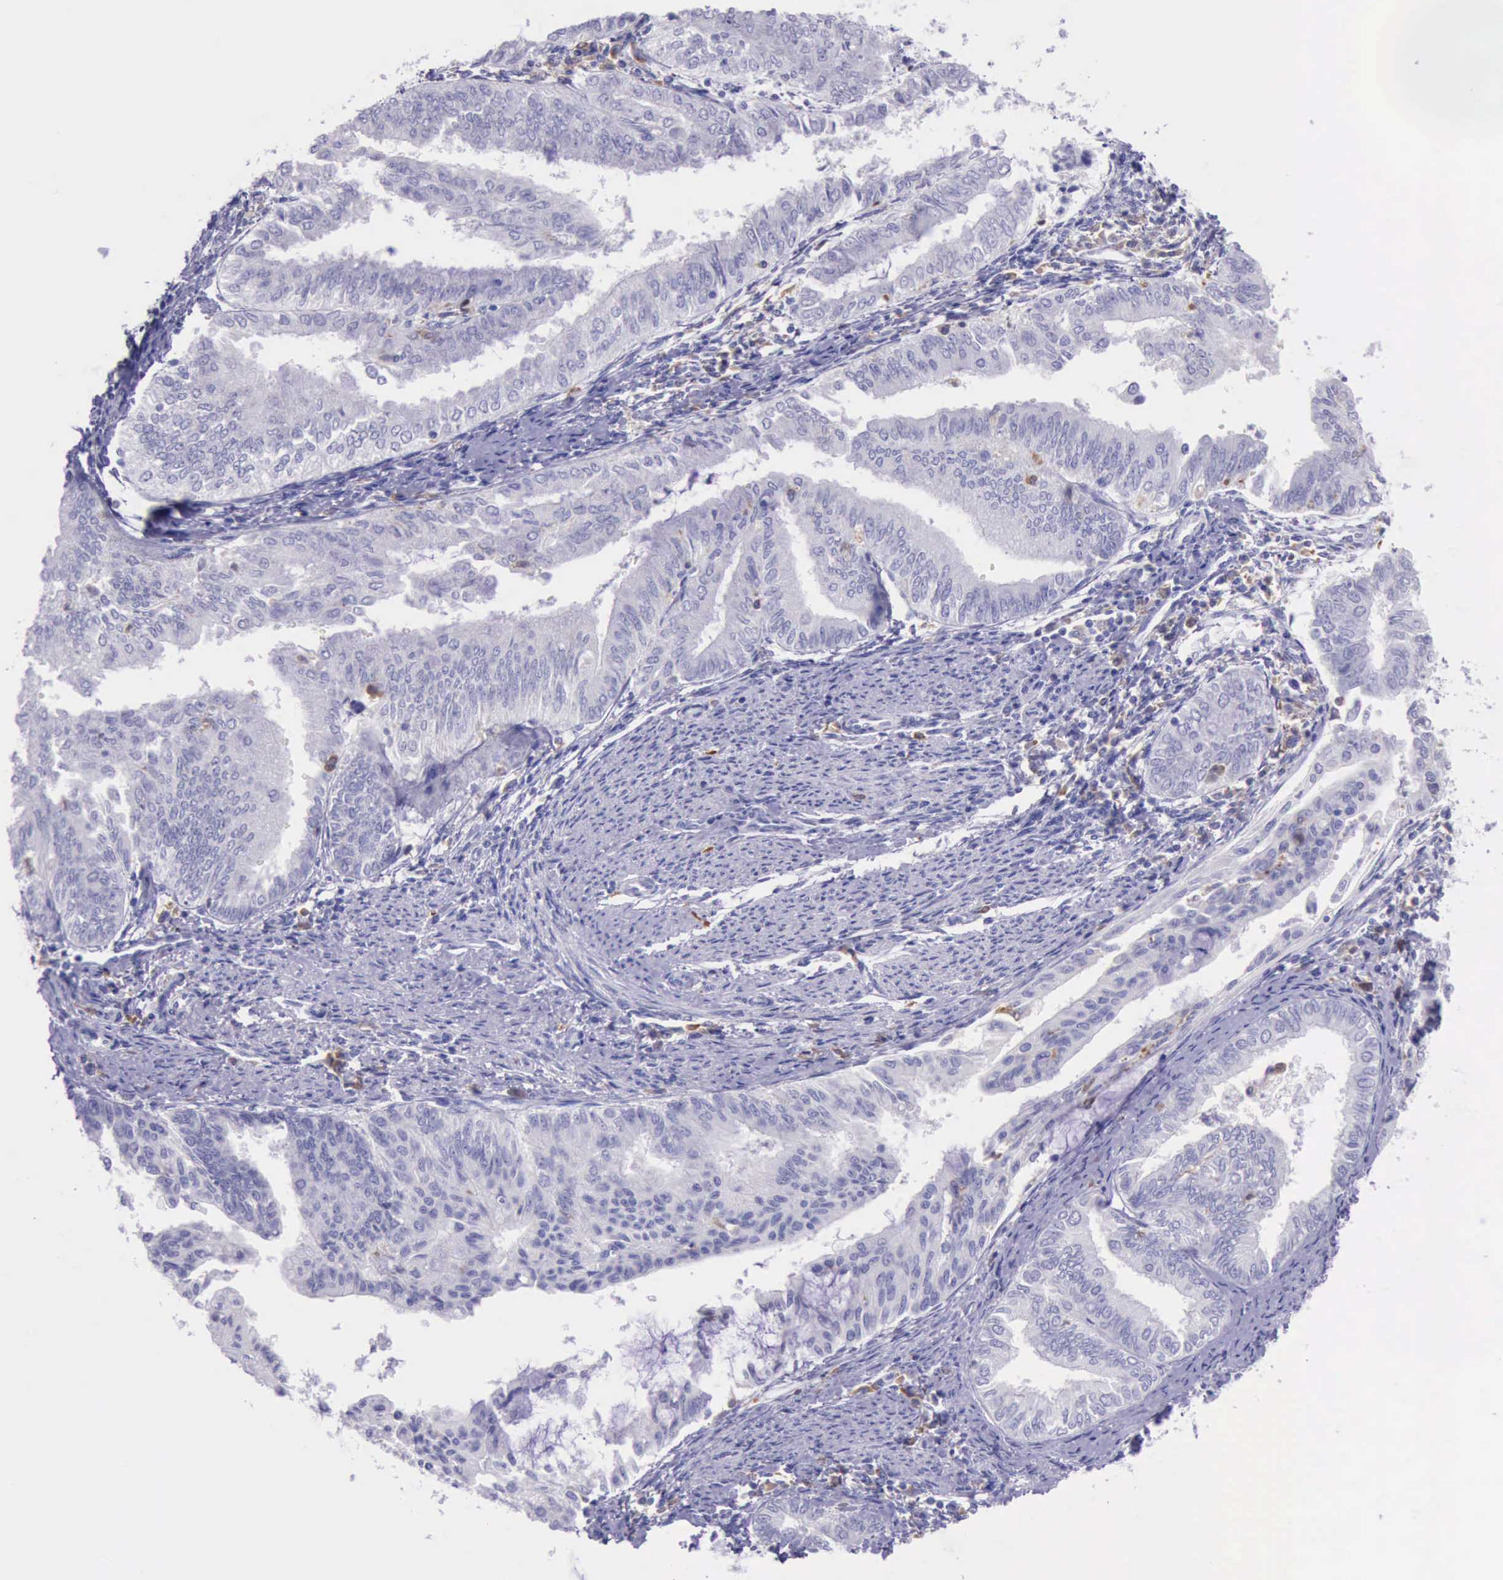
{"staining": {"intensity": "negative", "quantity": "none", "location": "none"}, "tissue": "endometrial cancer", "cell_type": "Tumor cells", "image_type": "cancer", "snomed": [{"axis": "morphology", "description": "Adenocarcinoma, NOS"}, {"axis": "topography", "description": "Endometrium"}], "caption": "Immunohistochemical staining of endometrial adenocarcinoma reveals no significant positivity in tumor cells. (DAB (3,3'-diaminobenzidine) immunohistochemistry, high magnification).", "gene": "BTK", "patient": {"sex": "female", "age": 66}}